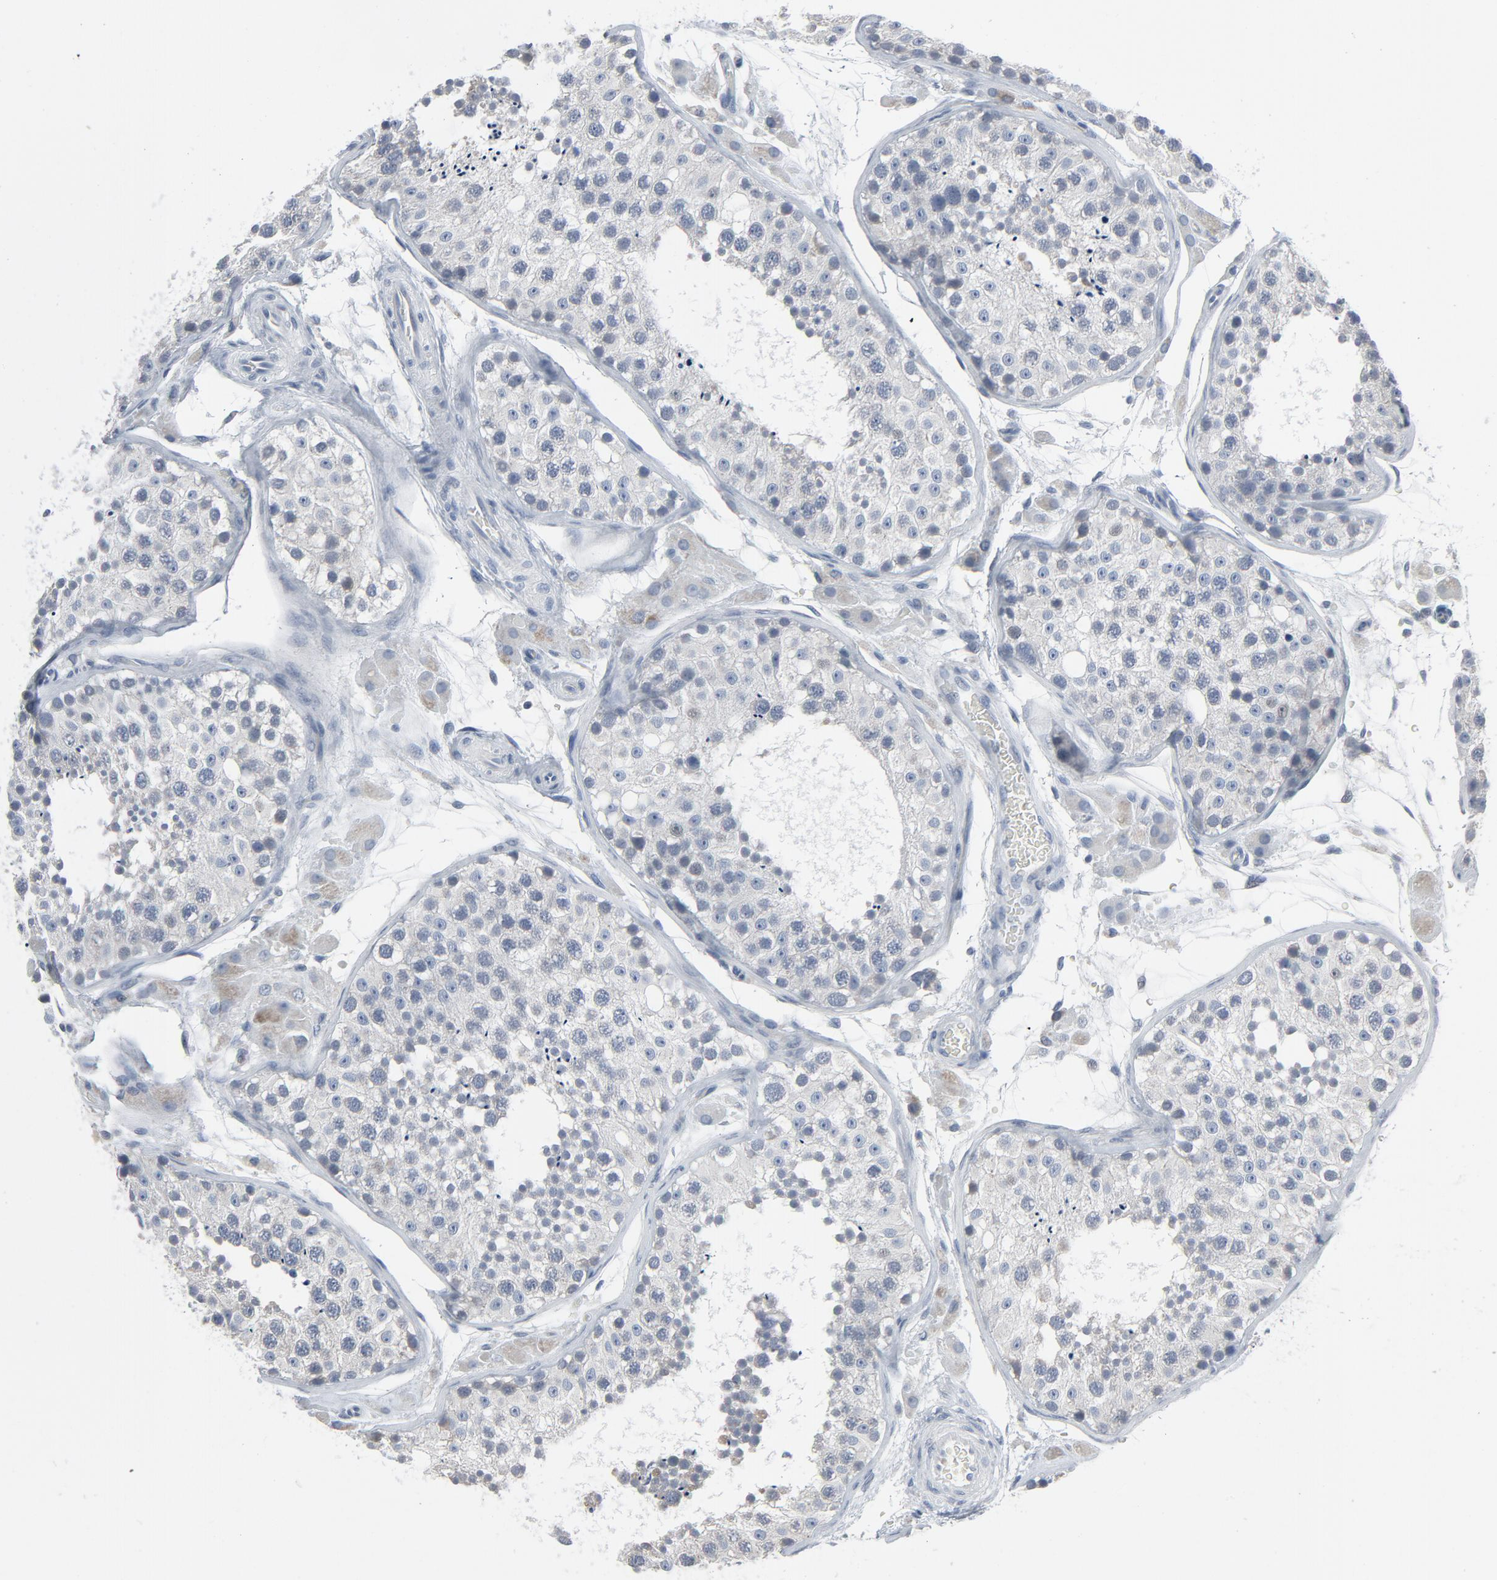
{"staining": {"intensity": "negative", "quantity": "none", "location": "none"}, "tissue": "testis", "cell_type": "Cells in seminiferous ducts", "image_type": "normal", "snomed": [{"axis": "morphology", "description": "Normal tissue, NOS"}, {"axis": "topography", "description": "Testis"}], "caption": "Testis stained for a protein using immunohistochemistry (IHC) reveals no expression cells in seminiferous ducts.", "gene": "GPX2", "patient": {"sex": "male", "age": 26}}